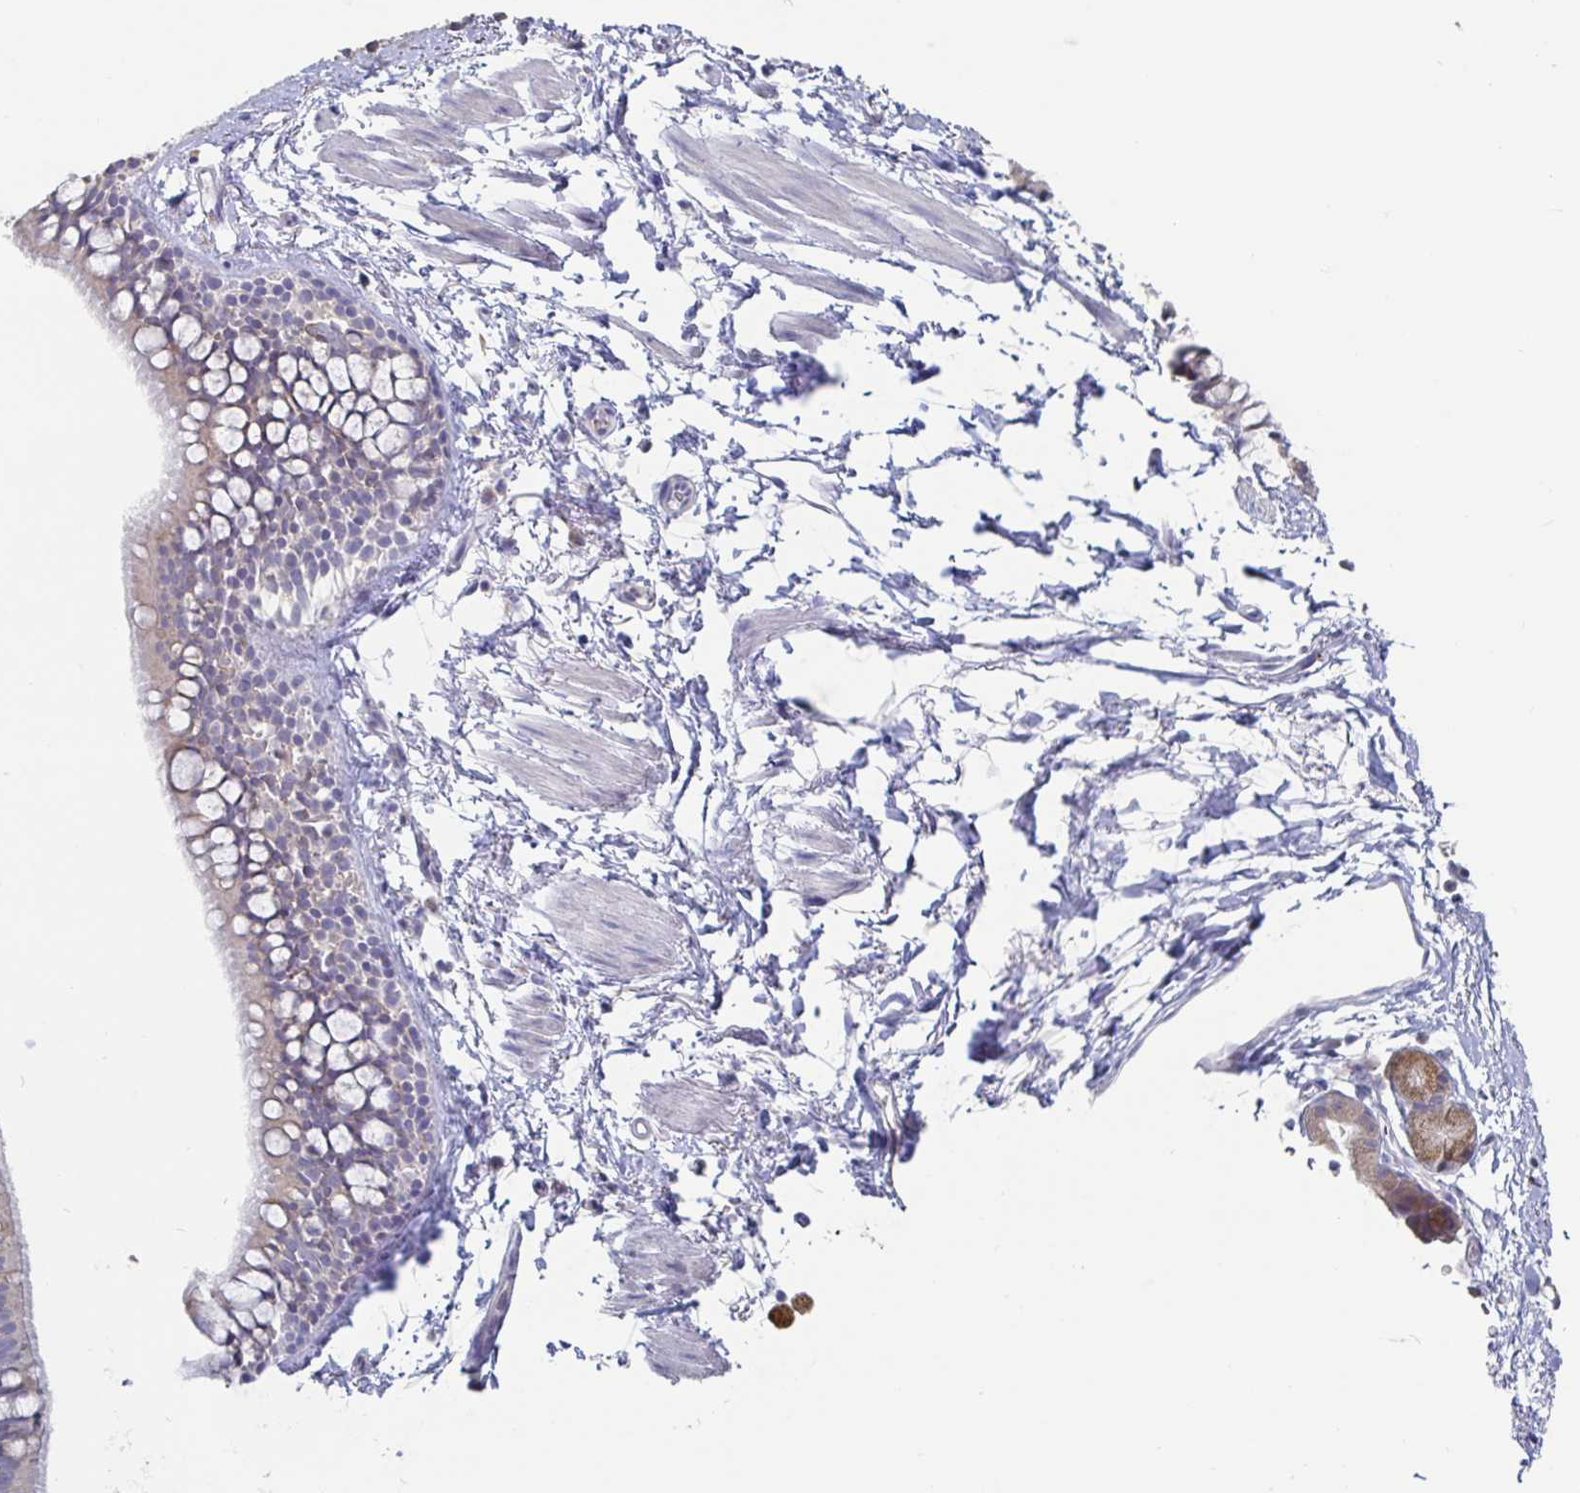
{"staining": {"intensity": "weak", "quantity": "25%-75%", "location": "cytoplasmic/membranous"}, "tissue": "bronchus", "cell_type": "Respiratory epithelial cells", "image_type": "normal", "snomed": [{"axis": "morphology", "description": "Normal tissue, NOS"}, {"axis": "topography", "description": "Lymph node"}, {"axis": "topography", "description": "Cartilage tissue"}, {"axis": "topography", "description": "Bronchus"}], "caption": "IHC photomicrograph of benign bronchus: bronchus stained using immunohistochemistry shows low levels of weak protein expression localized specifically in the cytoplasmic/membranous of respiratory epithelial cells, appearing as a cytoplasmic/membranous brown color.", "gene": "SPPL3", "patient": {"sex": "female", "age": 70}}